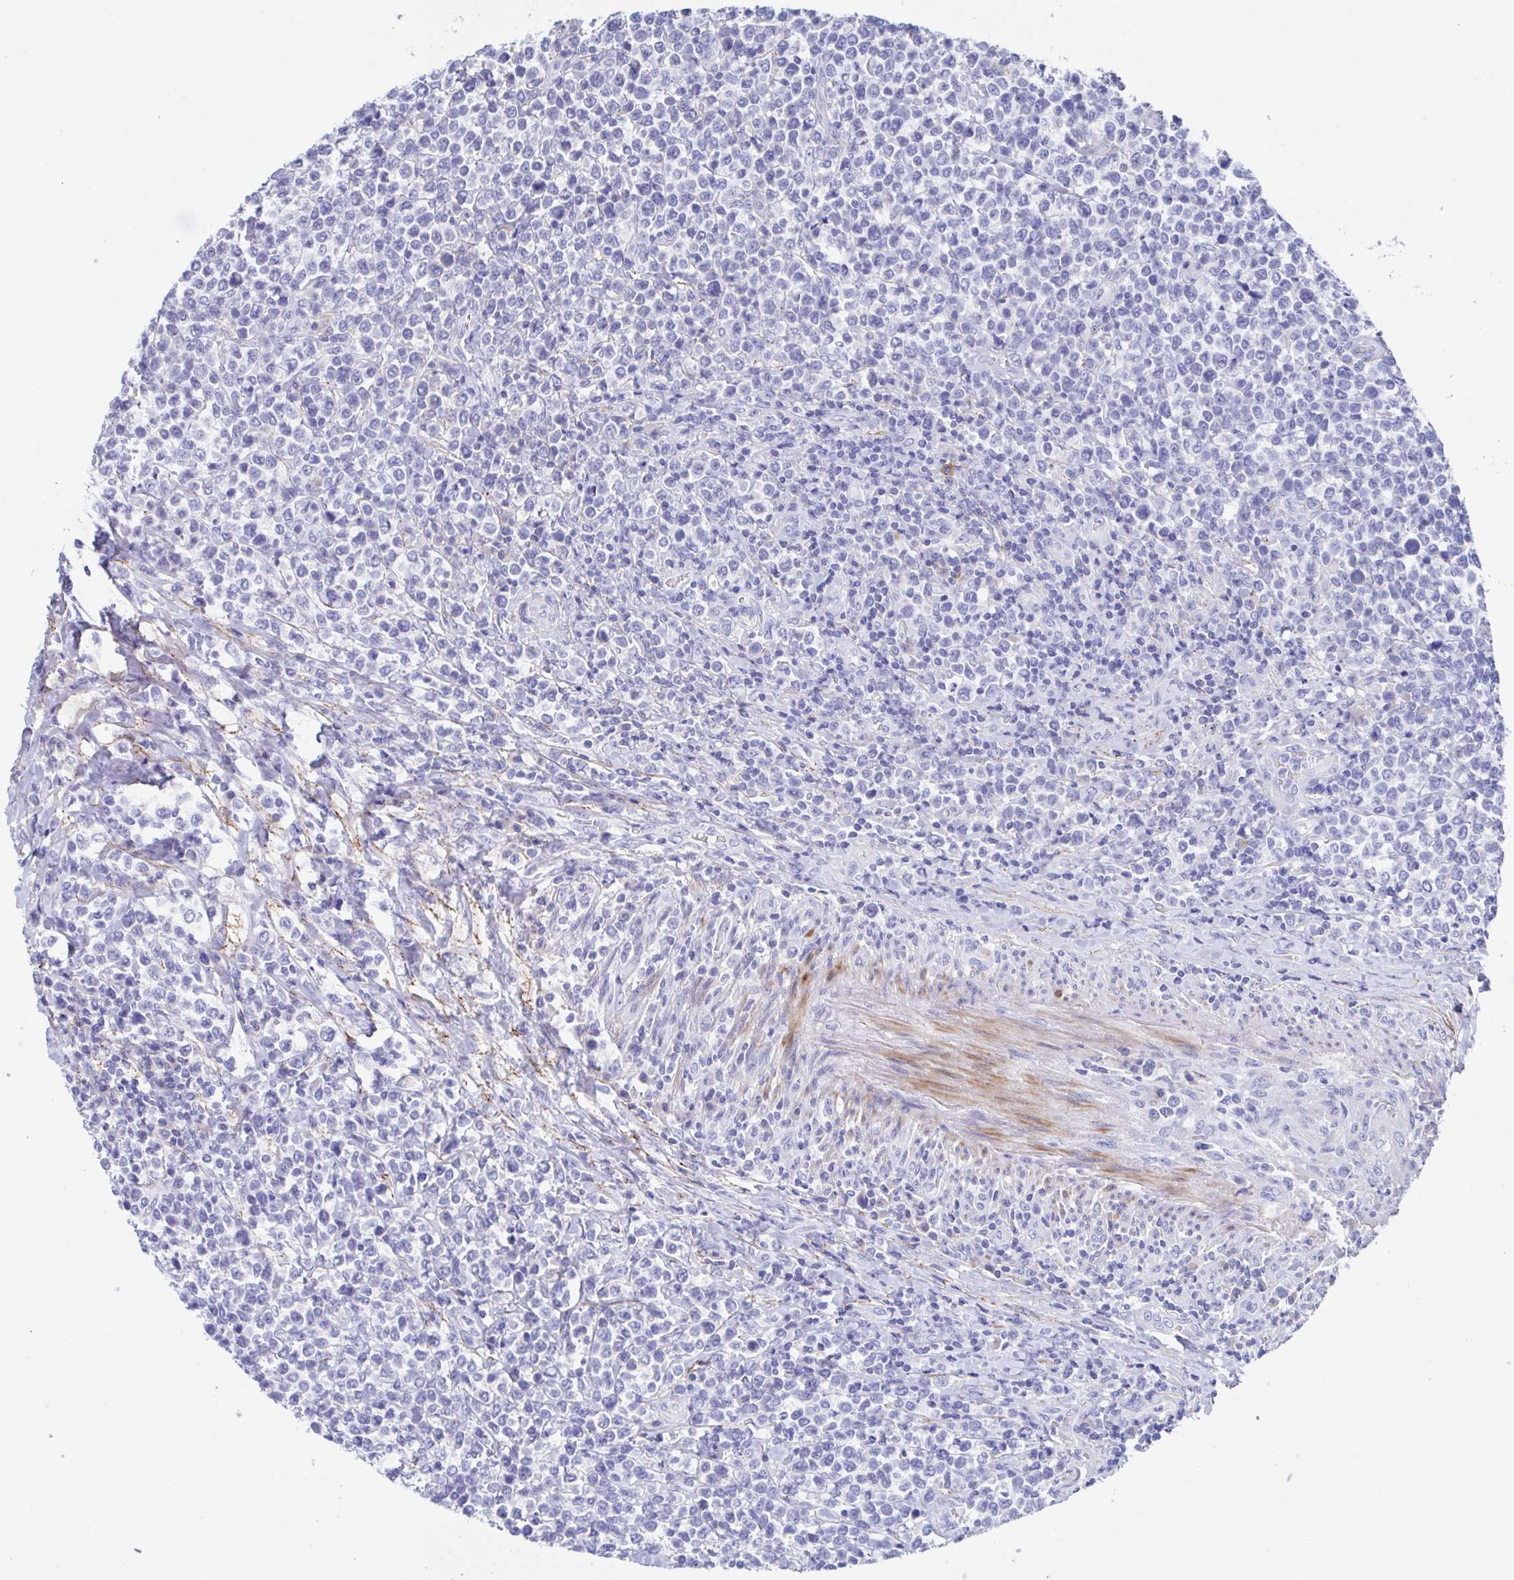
{"staining": {"intensity": "negative", "quantity": "none", "location": "none"}, "tissue": "lymphoma", "cell_type": "Tumor cells", "image_type": "cancer", "snomed": [{"axis": "morphology", "description": "Malignant lymphoma, non-Hodgkin's type, High grade"}, {"axis": "topography", "description": "Soft tissue"}], "caption": "Human lymphoma stained for a protein using immunohistochemistry shows no expression in tumor cells.", "gene": "CDH2", "patient": {"sex": "female", "age": 56}}